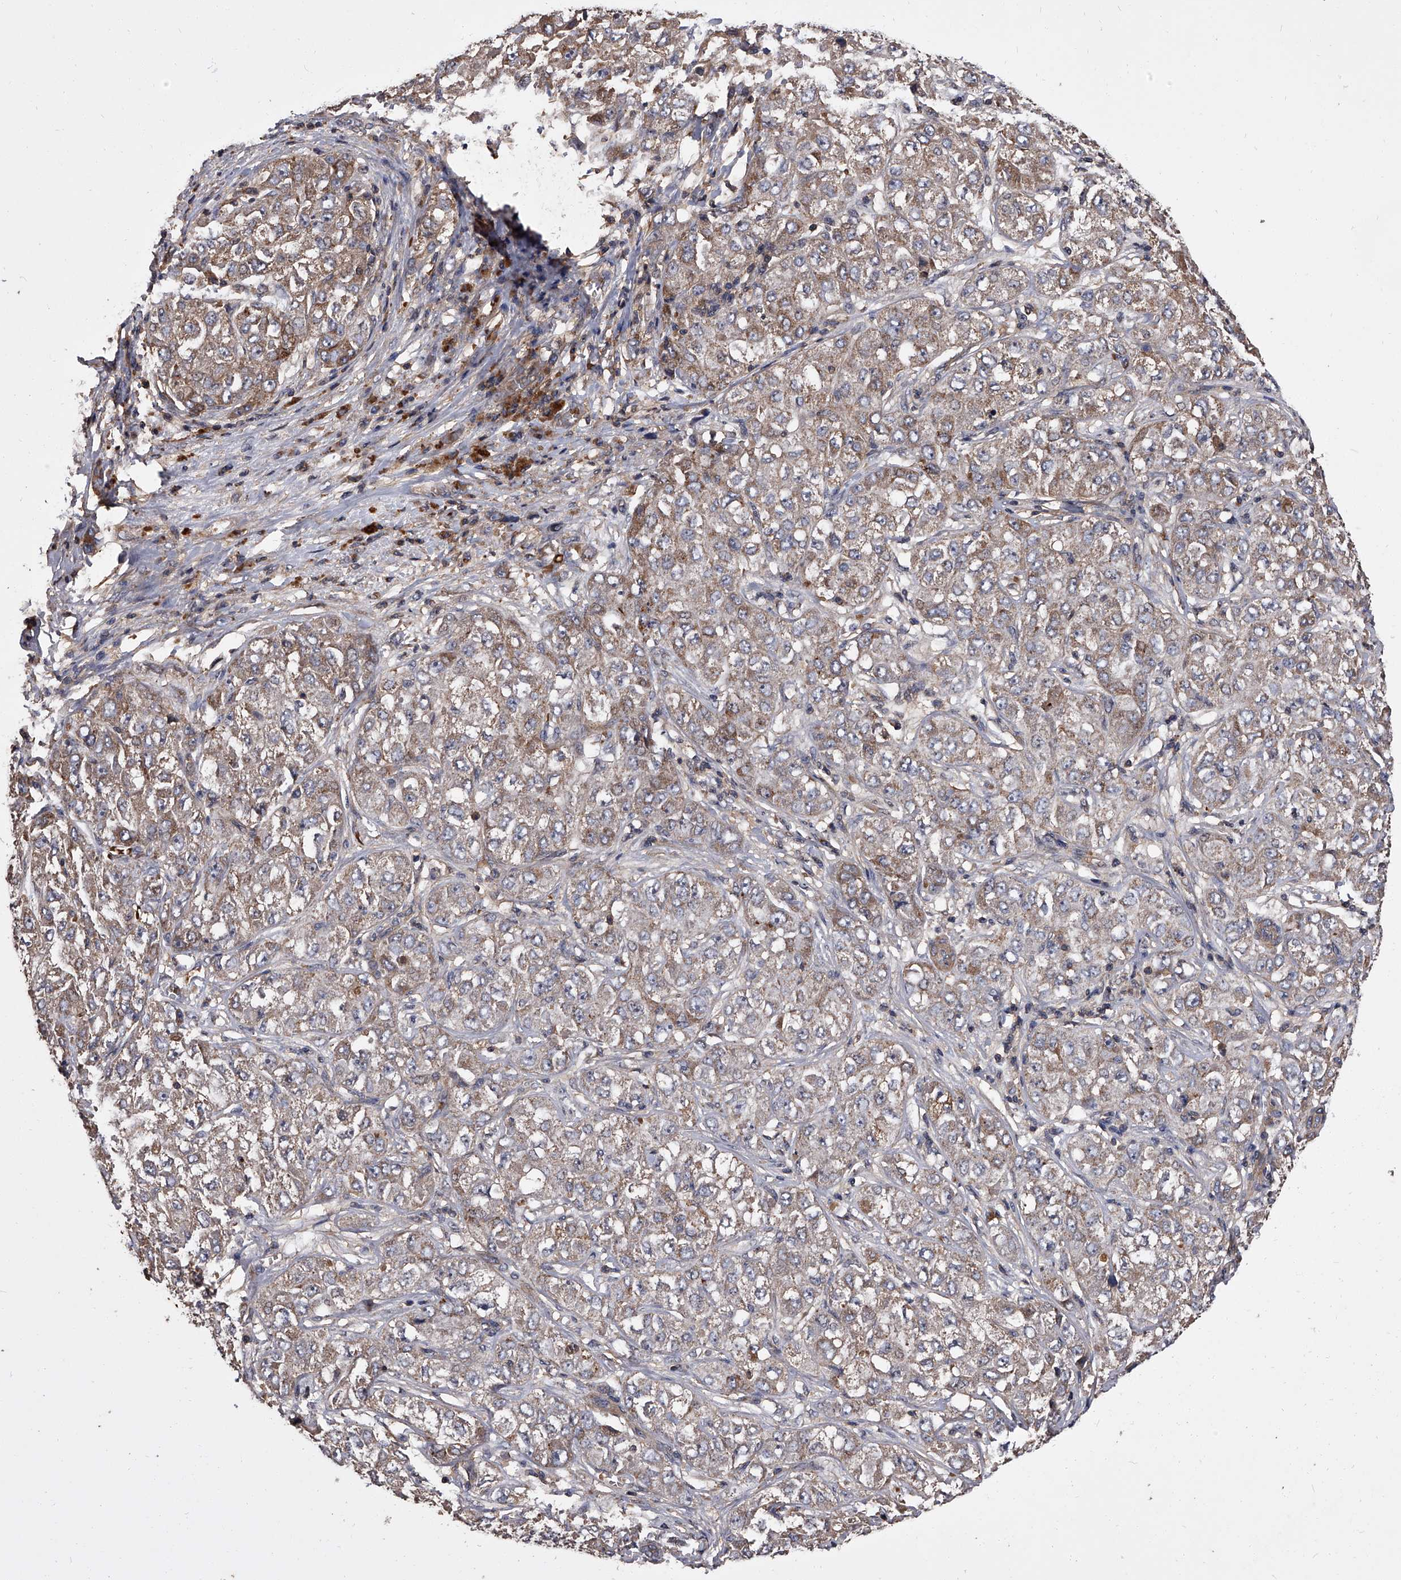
{"staining": {"intensity": "moderate", "quantity": "25%-75%", "location": "cytoplasmic/membranous"}, "tissue": "liver cancer", "cell_type": "Tumor cells", "image_type": "cancer", "snomed": [{"axis": "morphology", "description": "Carcinoma, Hepatocellular, NOS"}, {"axis": "topography", "description": "Liver"}], "caption": "Liver cancer stained with immunohistochemistry exhibits moderate cytoplasmic/membranous positivity in about 25%-75% of tumor cells. Immunohistochemistry stains the protein in brown and the nuclei are stained blue.", "gene": "STK36", "patient": {"sex": "male", "age": 80}}